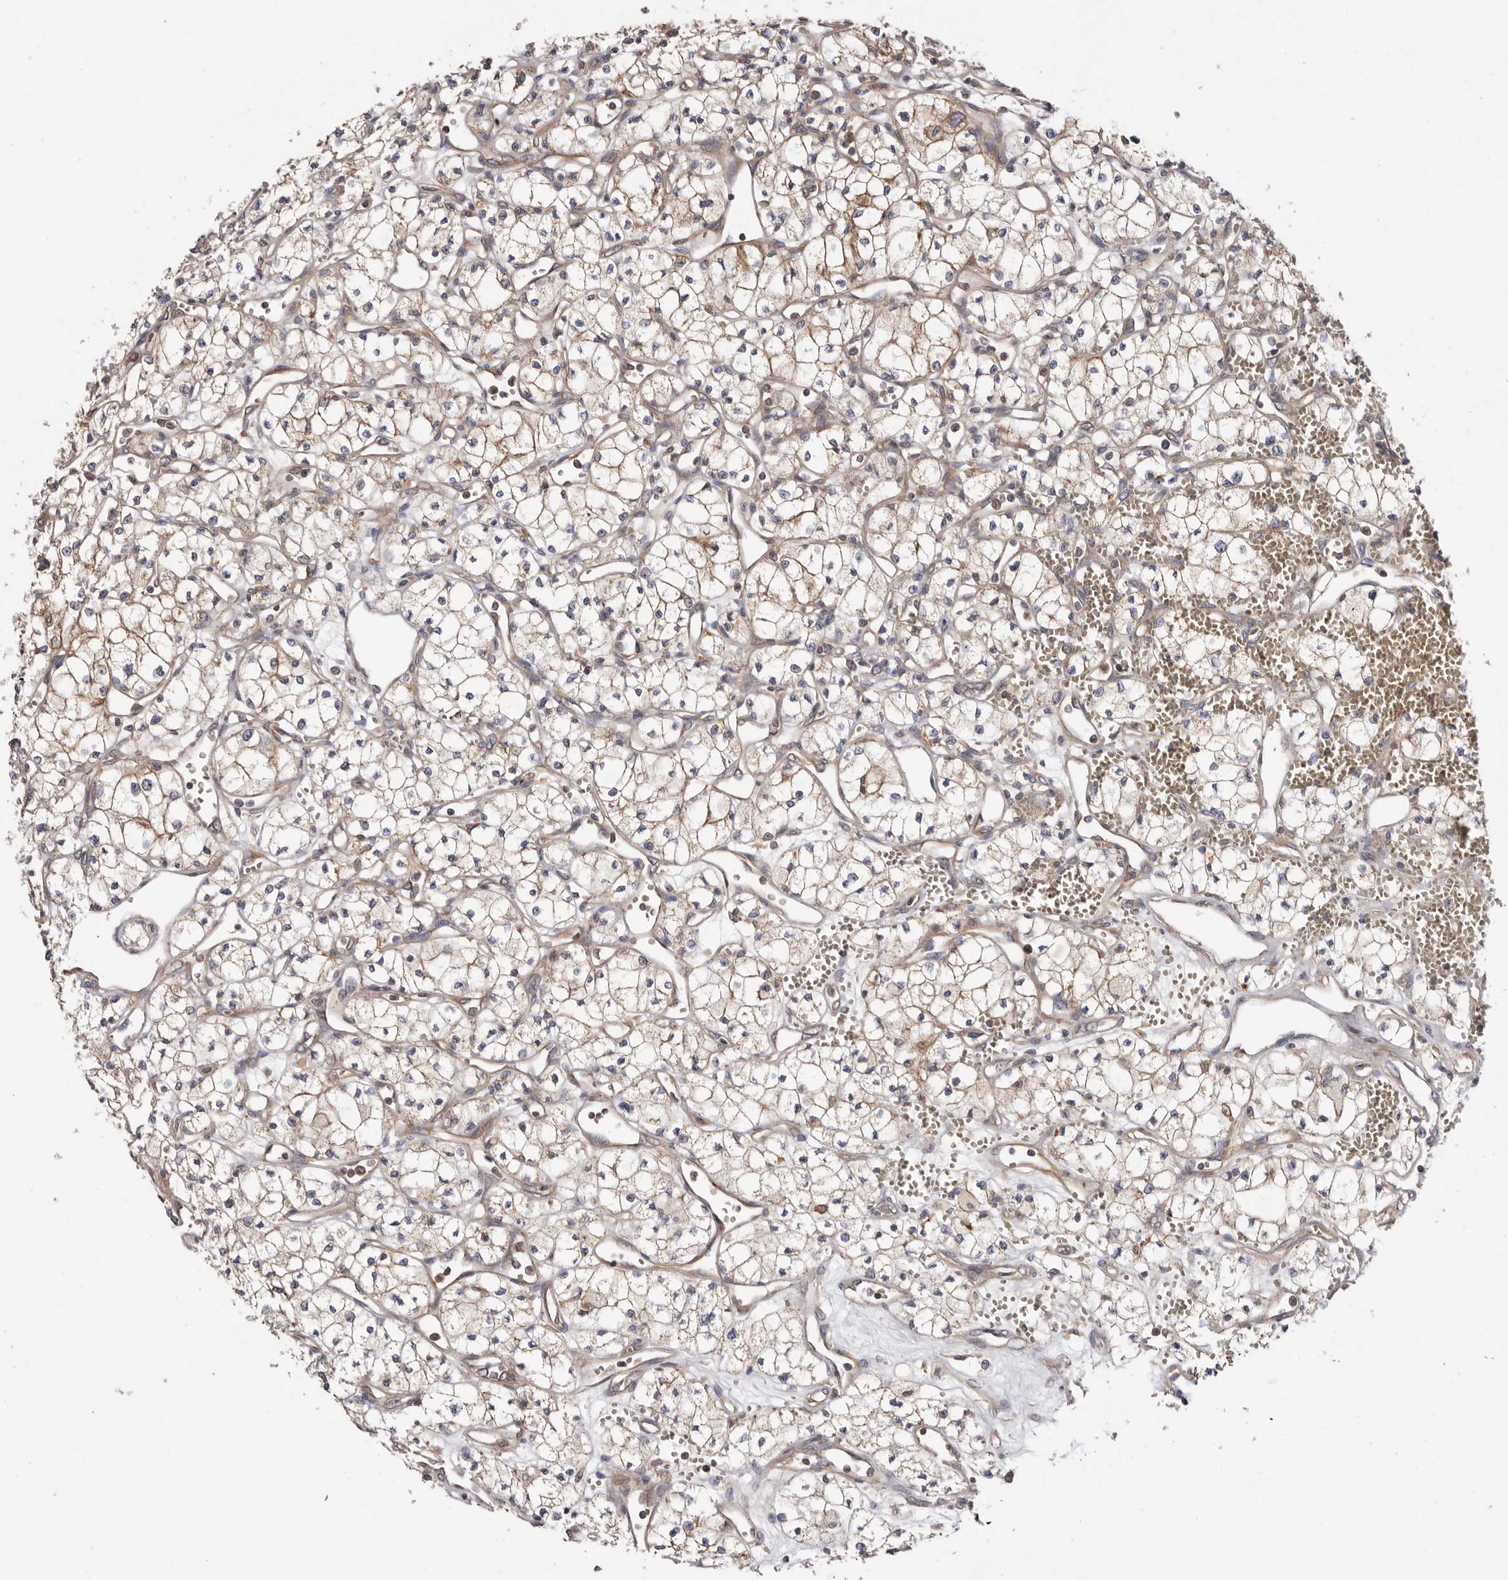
{"staining": {"intensity": "weak", "quantity": "<25%", "location": "cytoplasmic/membranous"}, "tissue": "renal cancer", "cell_type": "Tumor cells", "image_type": "cancer", "snomed": [{"axis": "morphology", "description": "Adenocarcinoma, NOS"}, {"axis": "topography", "description": "Kidney"}], "caption": "The photomicrograph exhibits no staining of tumor cells in adenocarcinoma (renal).", "gene": "TMUB1", "patient": {"sex": "male", "age": 59}}